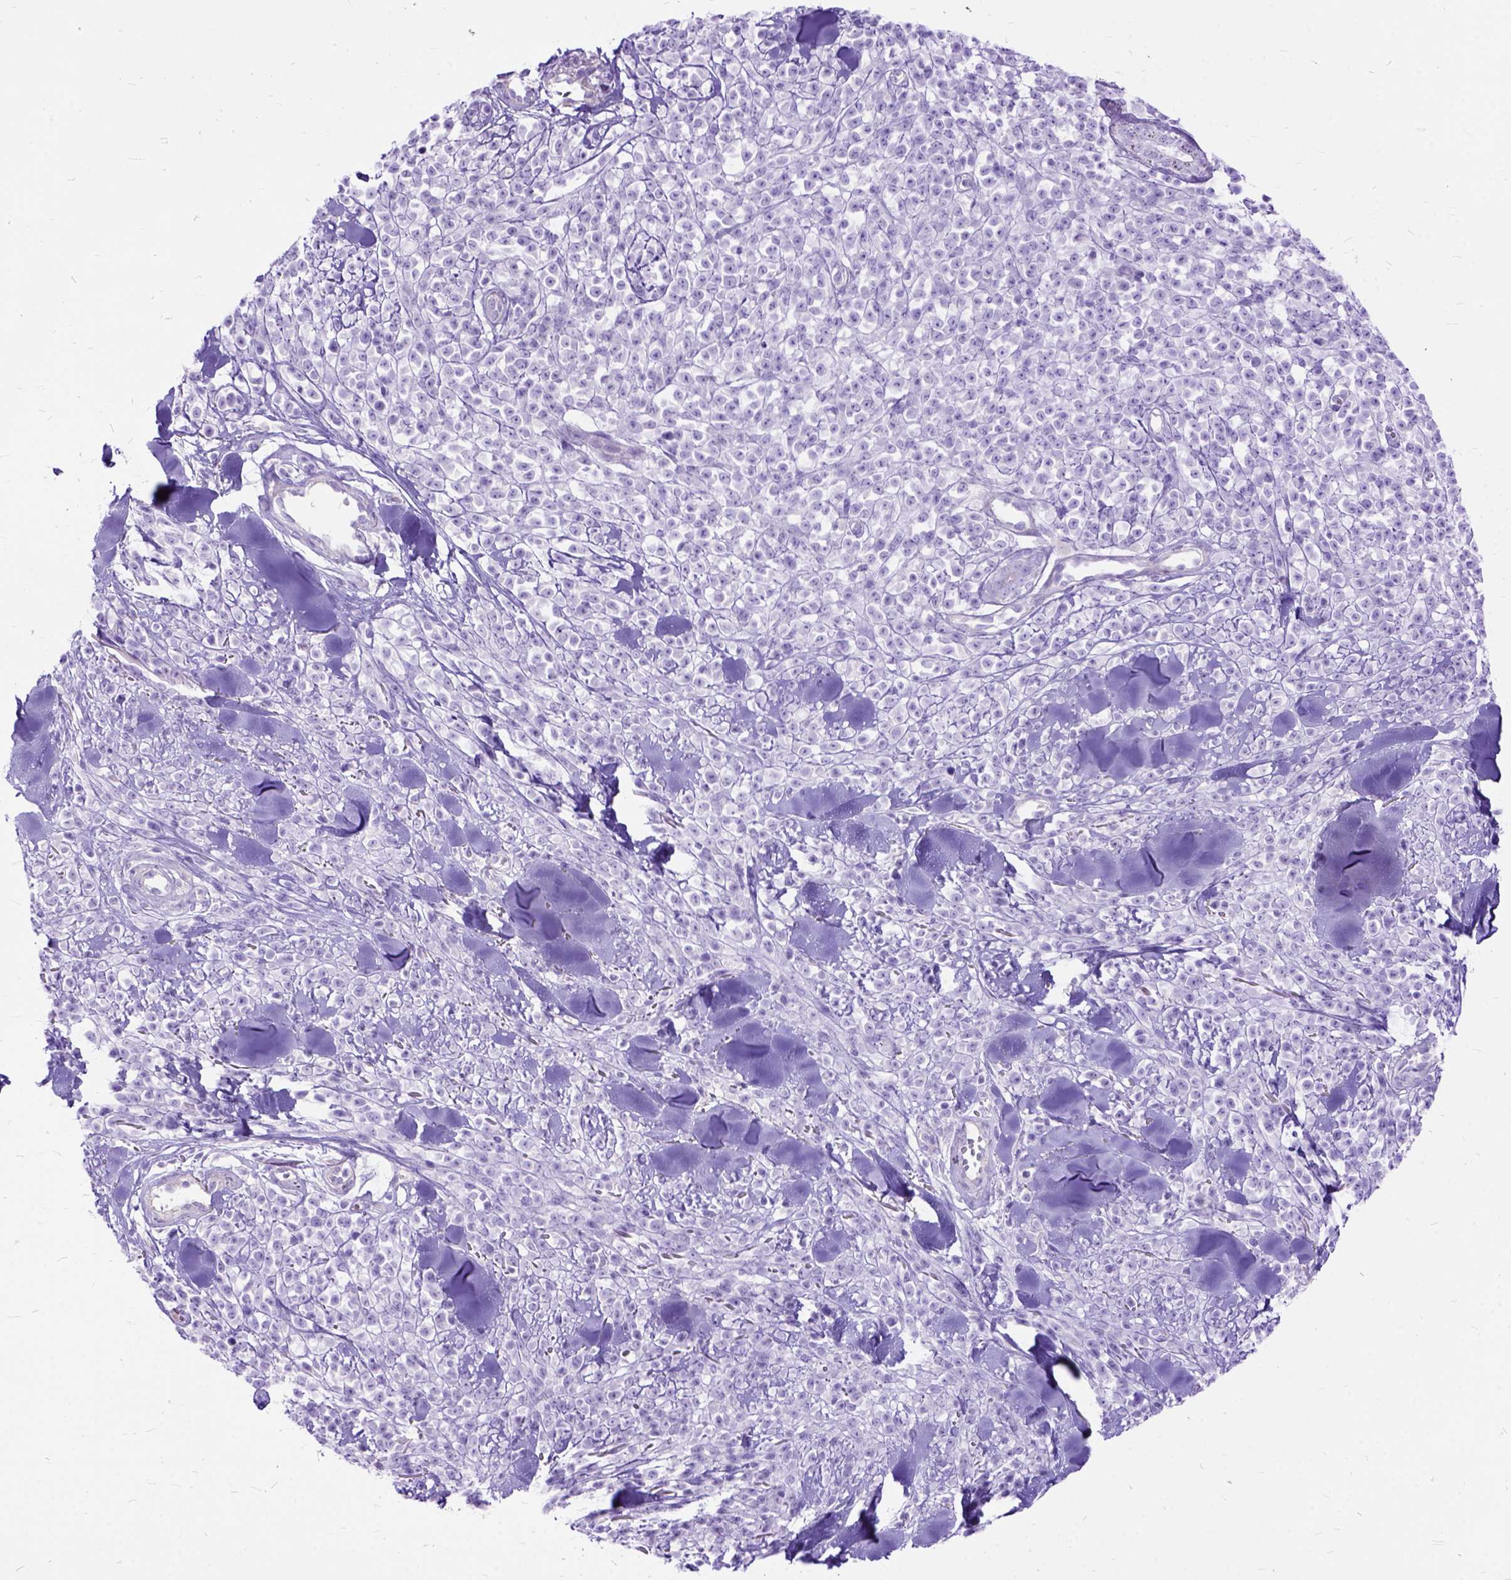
{"staining": {"intensity": "negative", "quantity": "none", "location": "none"}, "tissue": "melanoma", "cell_type": "Tumor cells", "image_type": "cancer", "snomed": [{"axis": "morphology", "description": "Malignant melanoma, NOS"}, {"axis": "topography", "description": "Skin"}, {"axis": "topography", "description": "Skin of trunk"}], "caption": "High power microscopy image of an immunohistochemistry (IHC) image of melanoma, revealing no significant expression in tumor cells.", "gene": "ARL9", "patient": {"sex": "male", "age": 74}}